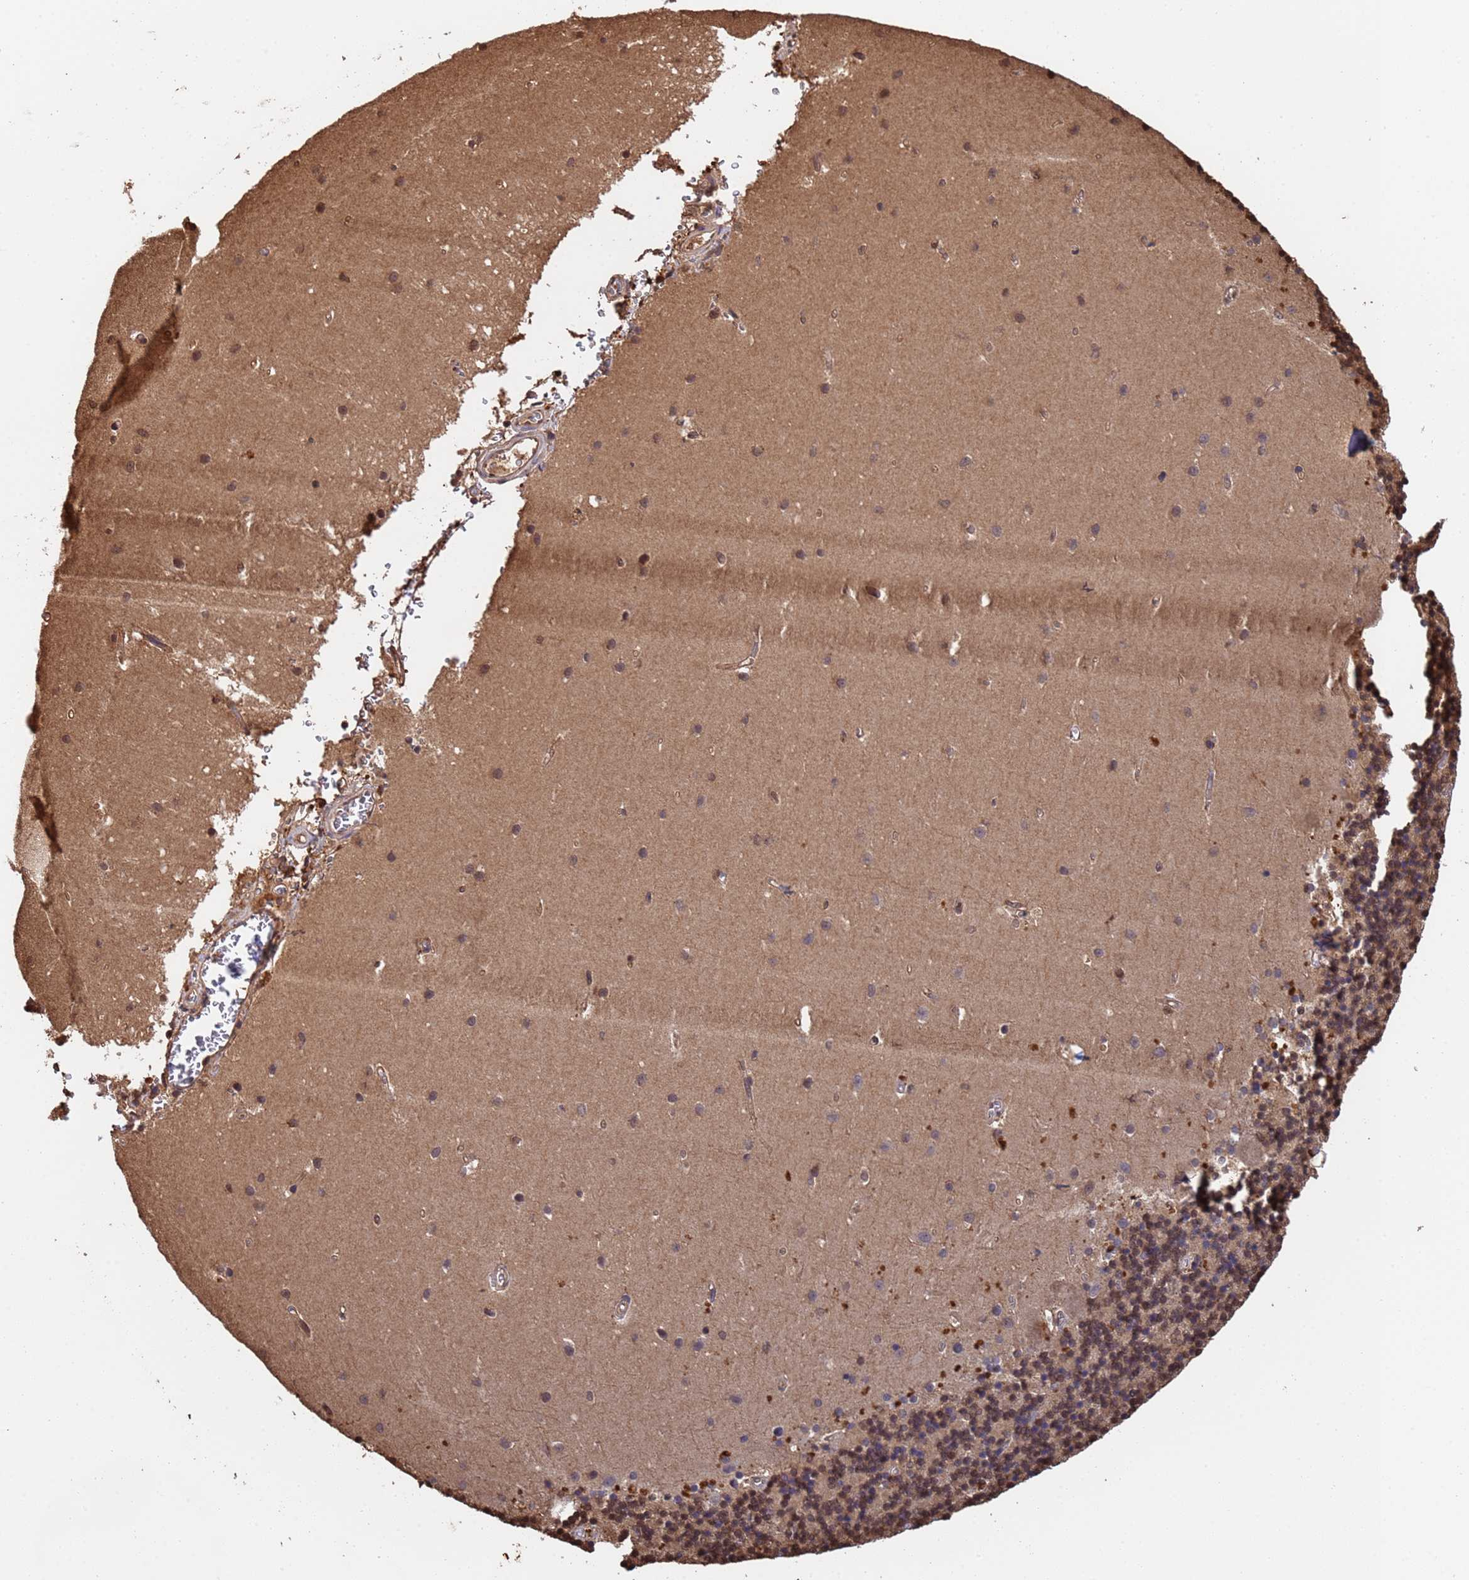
{"staining": {"intensity": "weak", "quantity": ">75%", "location": "cytoplasmic/membranous,nuclear"}, "tissue": "cerebellum", "cell_type": "Cells in granular layer", "image_type": "normal", "snomed": [{"axis": "morphology", "description": "Normal tissue, NOS"}, {"axis": "topography", "description": "Cerebellum"}], "caption": "About >75% of cells in granular layer in benign human cerebellum exhibit weak cytoplasmic/membranous,nuclear protein positivity as visualized by brown immunohistochemical staining.", "gene": "SUMO2", "patient": {"sex": "male", "age": 54}}